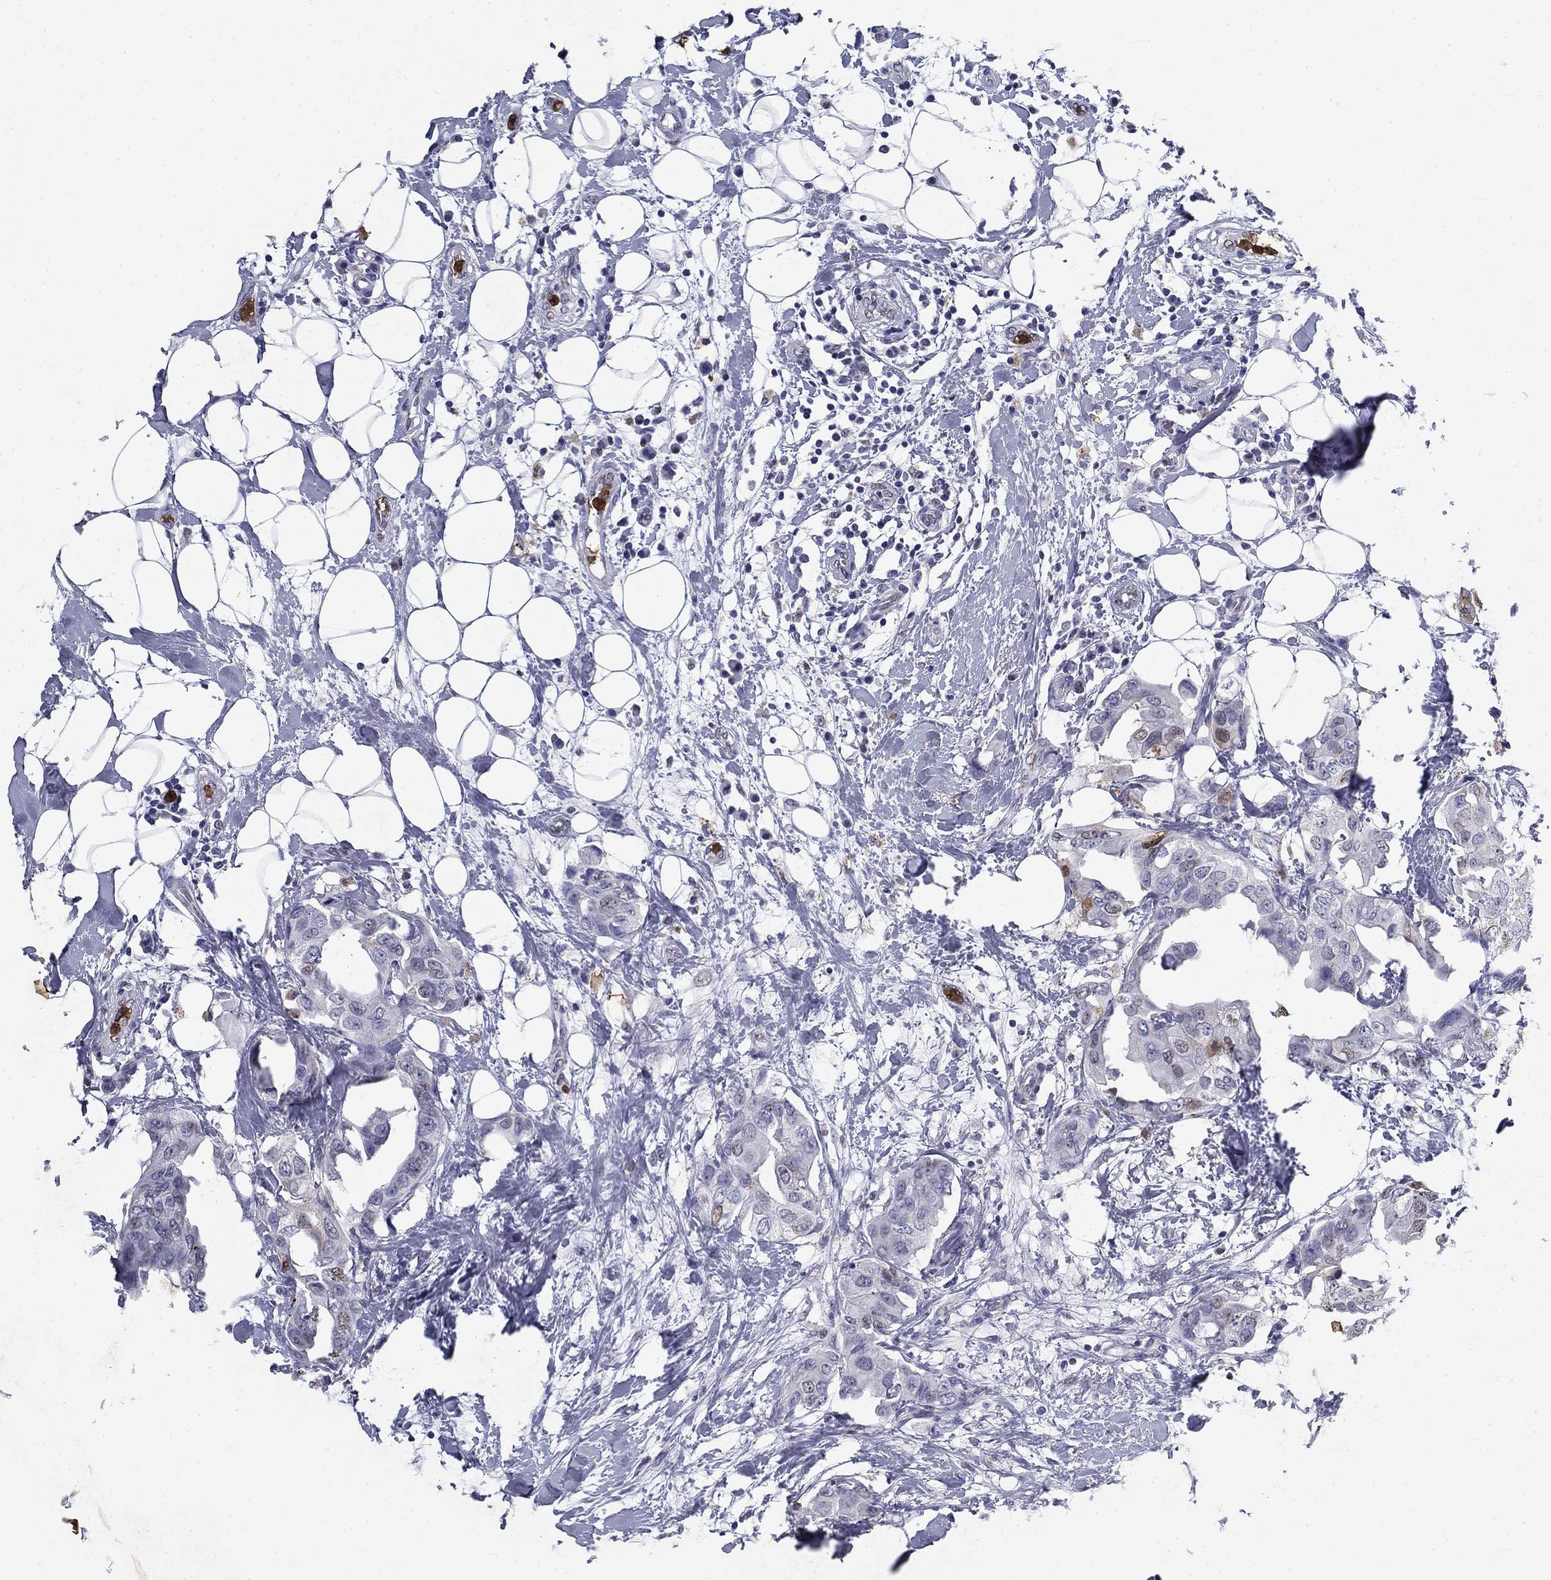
{"staining": {"intensity": "negative", "quantity": "none", "location": "none"}, "tissue": "breast cancer", "cell_type": "Tumor cells", "image_type": "cancer", "snomed": [{"axis": "morphology", "description": "Normal tissue, NOS"}, {"axis": "morphology", "description": "Duct carcinoma"}, {"axis": "topography", "description": "Breast"}], "caption": "Micrograph shows no protein staining in tumor cells of breast cancer (invasive ductal carcinoma) tissue. (DAB immunohistochemistry (IHC), high magnification).", "gene": "IGSF8", "patient": {"sex": "female", "age": 40}}